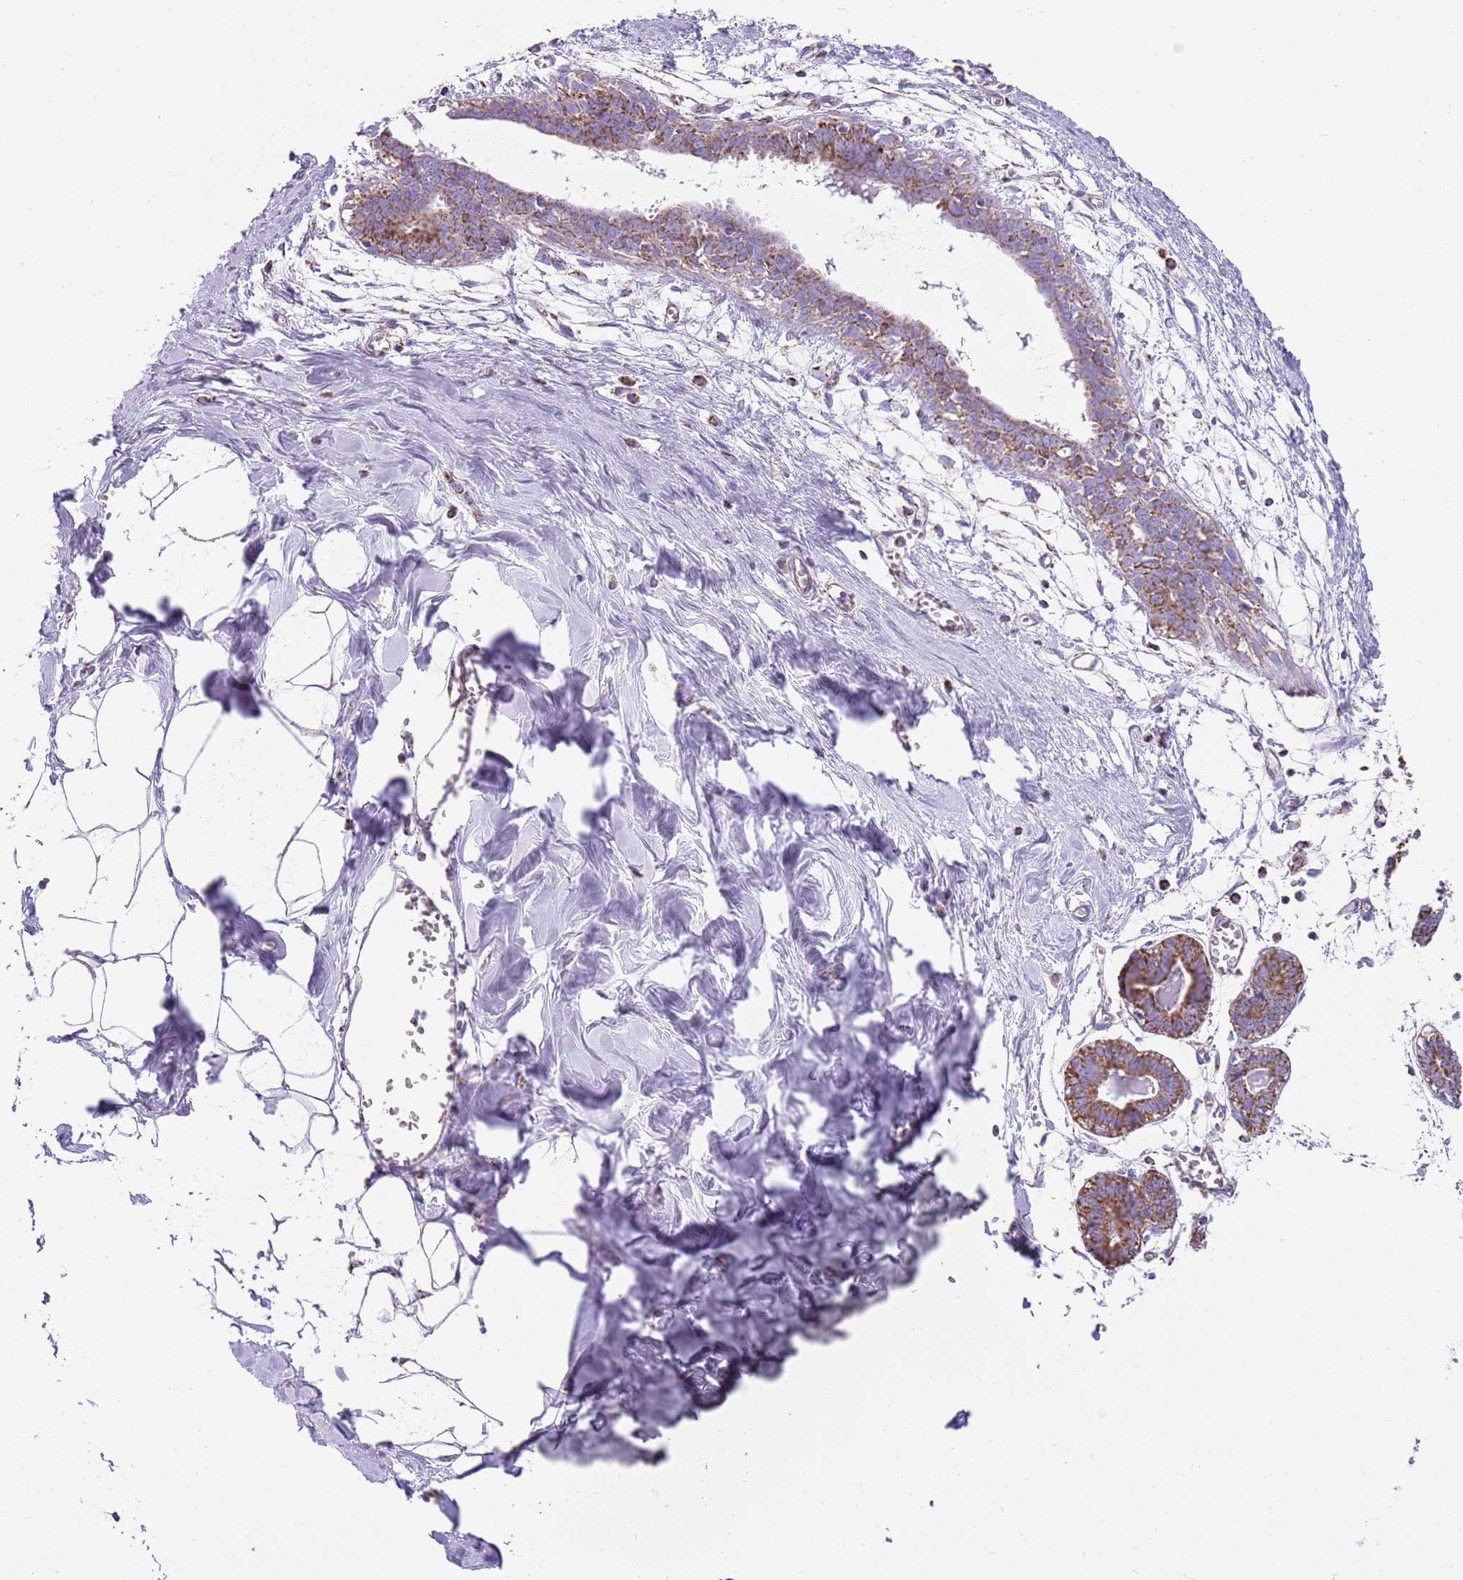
{"staining": {"intensity": "negative", "quantity": "none", "location": "none"}, "tissue": "breast", "cell_type": "Adipocytes", "image_type": "normal", "snomed": [{"axis": "morphology", "description": "Normal tissue, NOS"}, {"axis": "topography", "description": "Breast"}], "caption": "Benign breast was stained to show a protein in brown. There is no significant positivity in adipocytes. (DAB (3,3'-diaminobenzidine) immunohistochemistry (IHC), high magnification).", "gene": "TTLL1", "patient": {"sex": "female", "age": 27}}